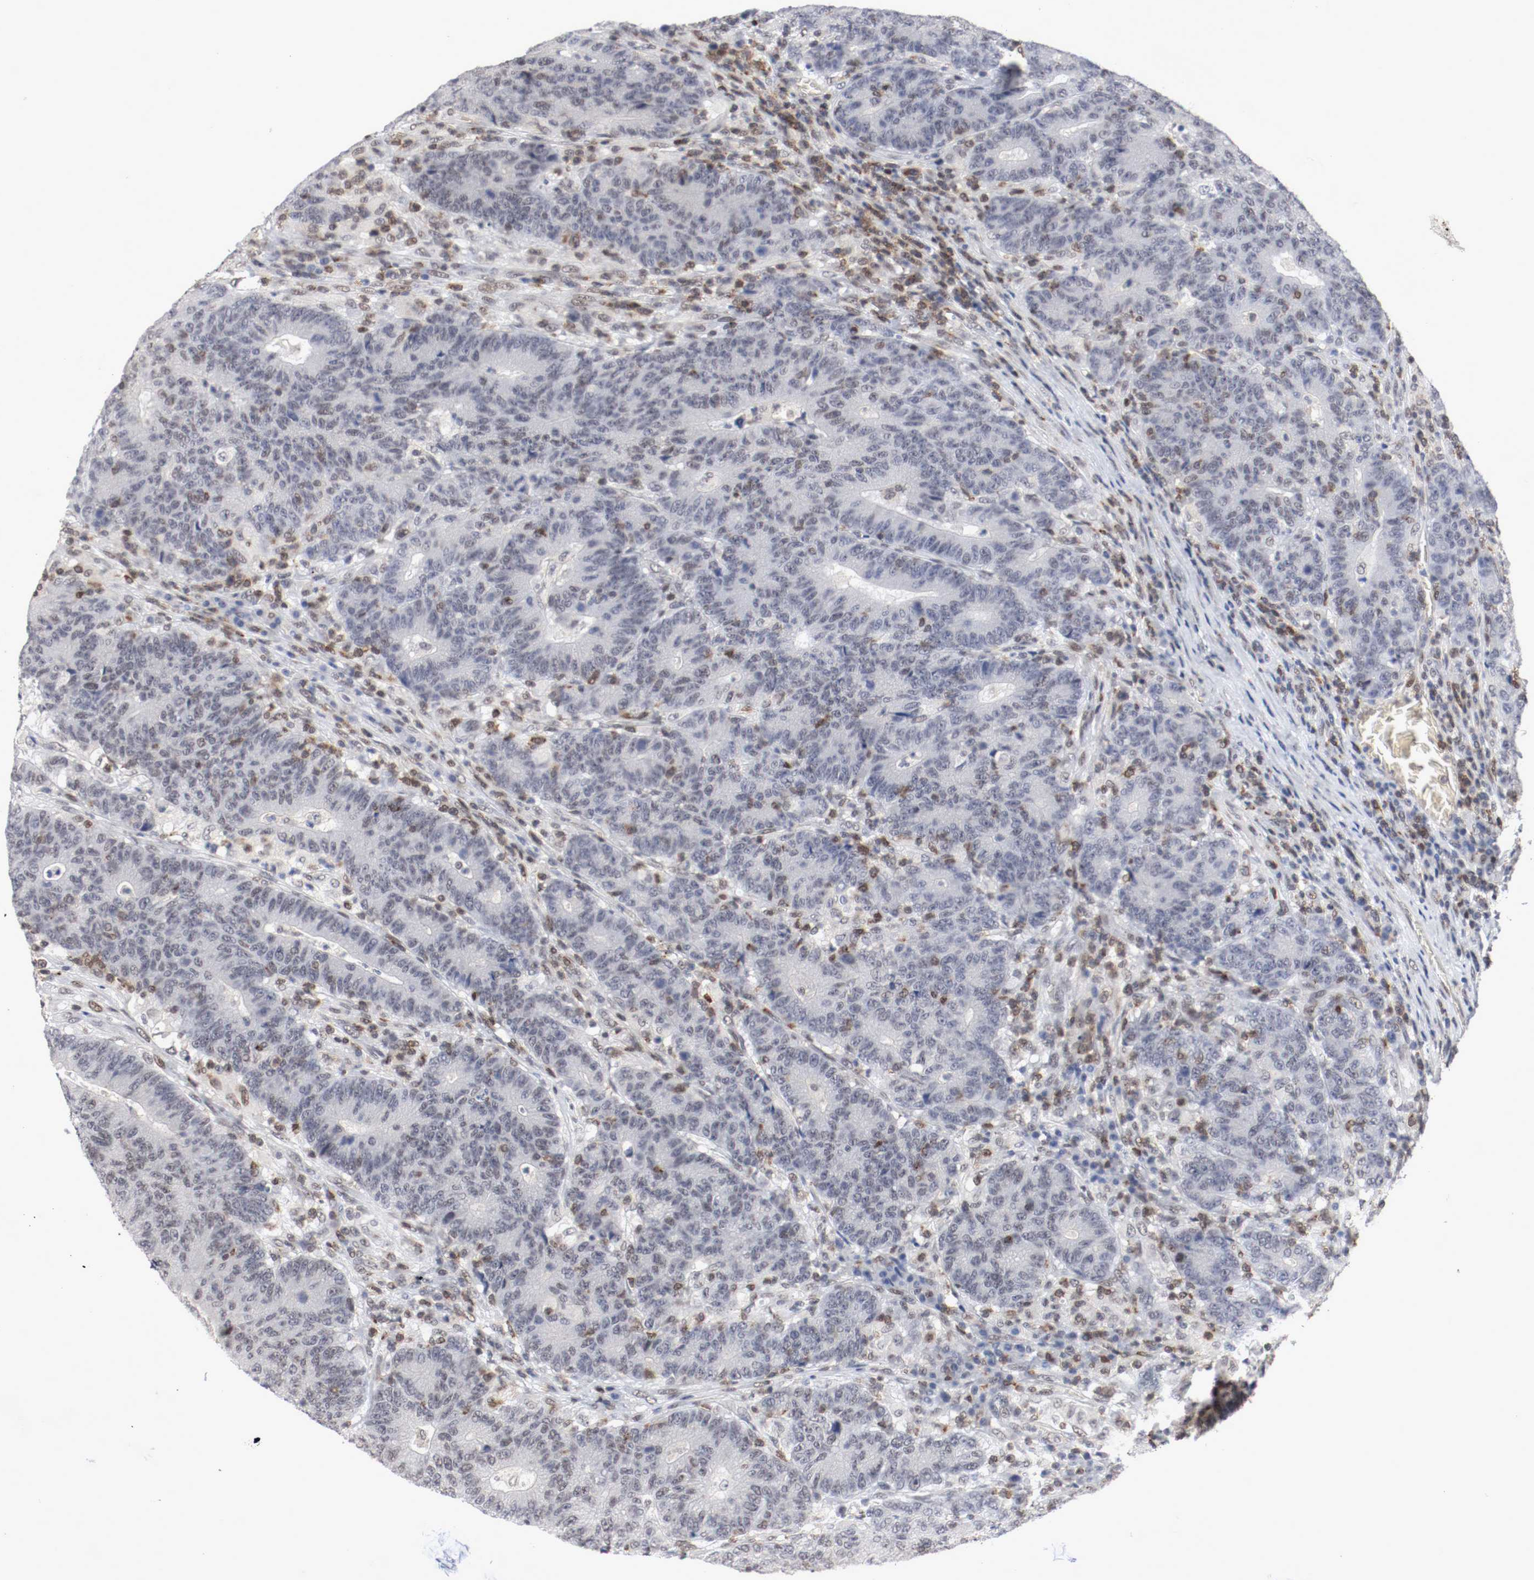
{"staining": {"intensity": "moderate", "quantity": "<25%", "location": "nuclear"}, "tissue": "colorectal cancer", "cell_type": "Tumor cells", "image_type": "cancer", "snomed": [{"axis": "morphology", "description": "Normal tissue, NOS"}, {"axis": "morphology", "description": "Adenocarcinoma, NOS"}, {"axis": "topography", "description": "Colon"}], "caption": "The immunohistochemical stain labels moderate nuclear positivity in tumor cells of colorectal cancer (adenocarcinoma) tissue.", "gene": "JUND", "patient": {"sex": "female", "age": 75}}